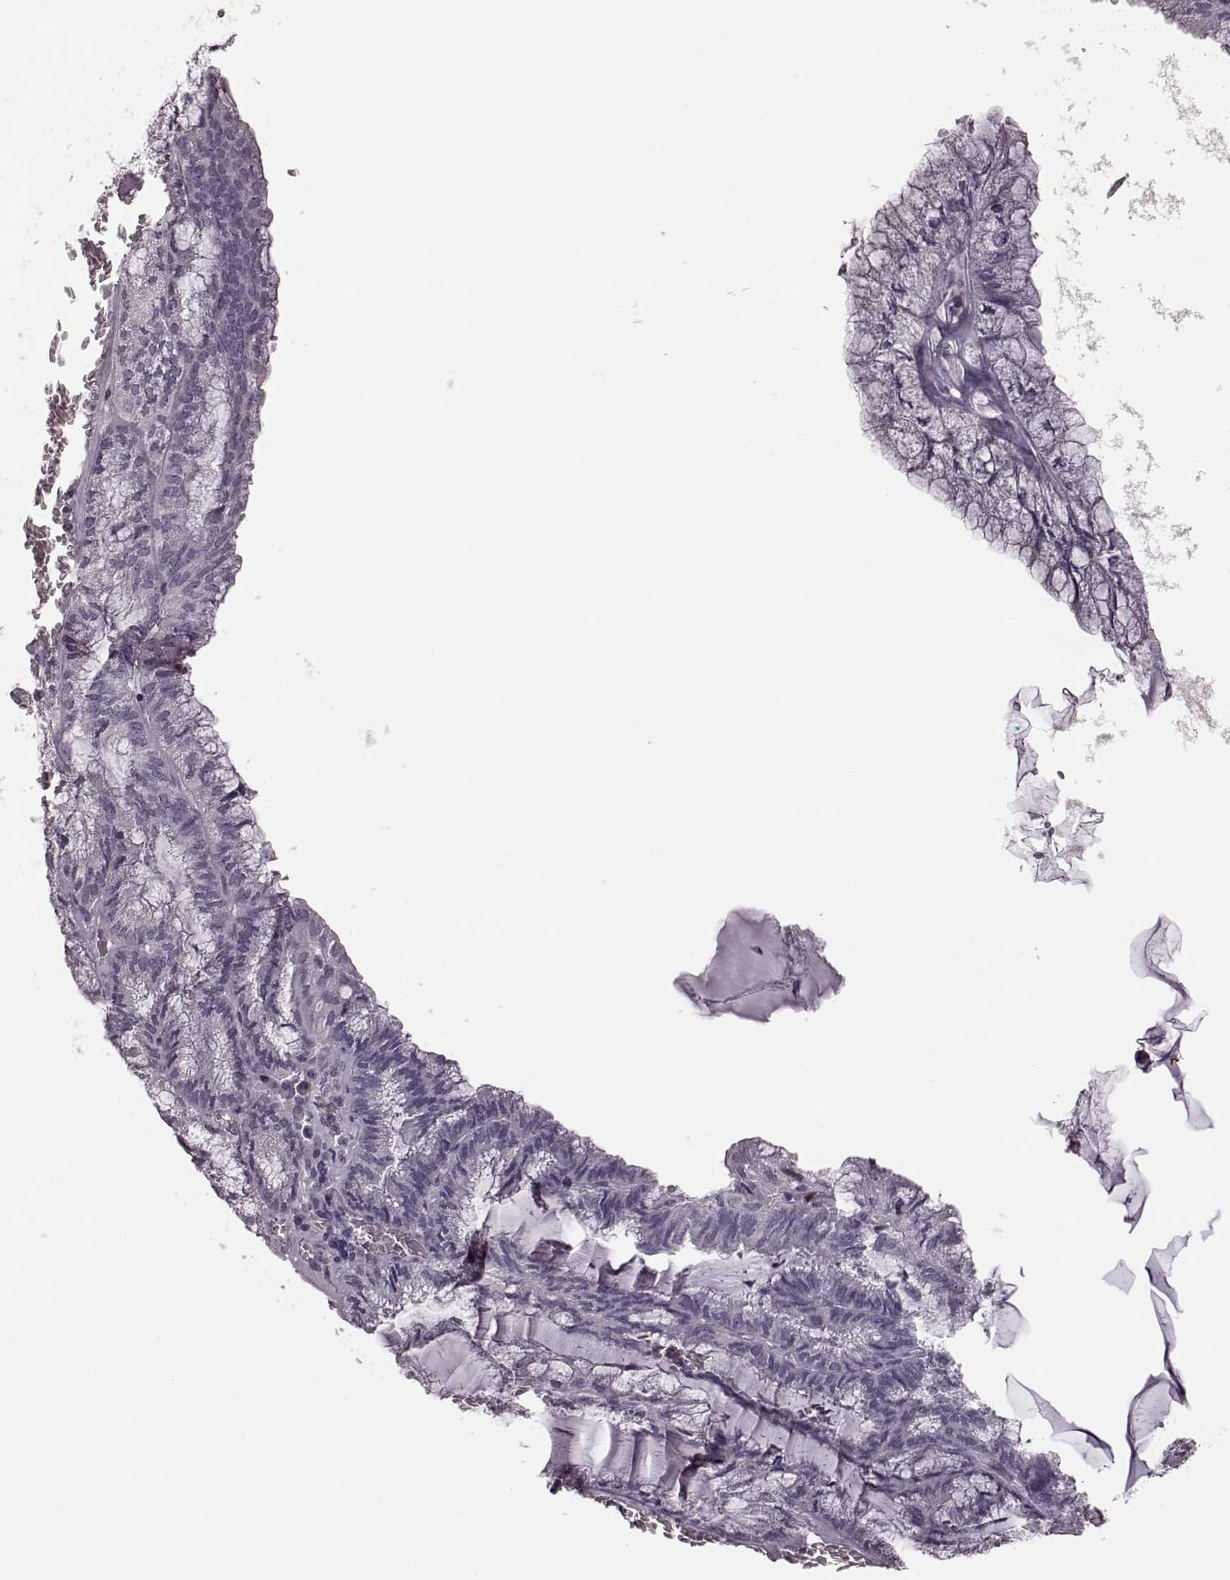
{"staining": {"intensity": "negative", "quantity": "none", "location": "none"}, "tissue": "endometrial cancer", "cell_type": "Tumor cells", "image_type": "cancer", "snomed": [{"axis": "morphology", "description": "Carcinoma, NOS"}, {"axis": "topography", "description": "Endometrium"}], "caption": "IHC histopathology image of human endometrial cancer stained for a protein (brown), which reveals no positivity in tumor cells.", "gene": "CCNA2", "patient": {"sex": "female", "age": 62}}